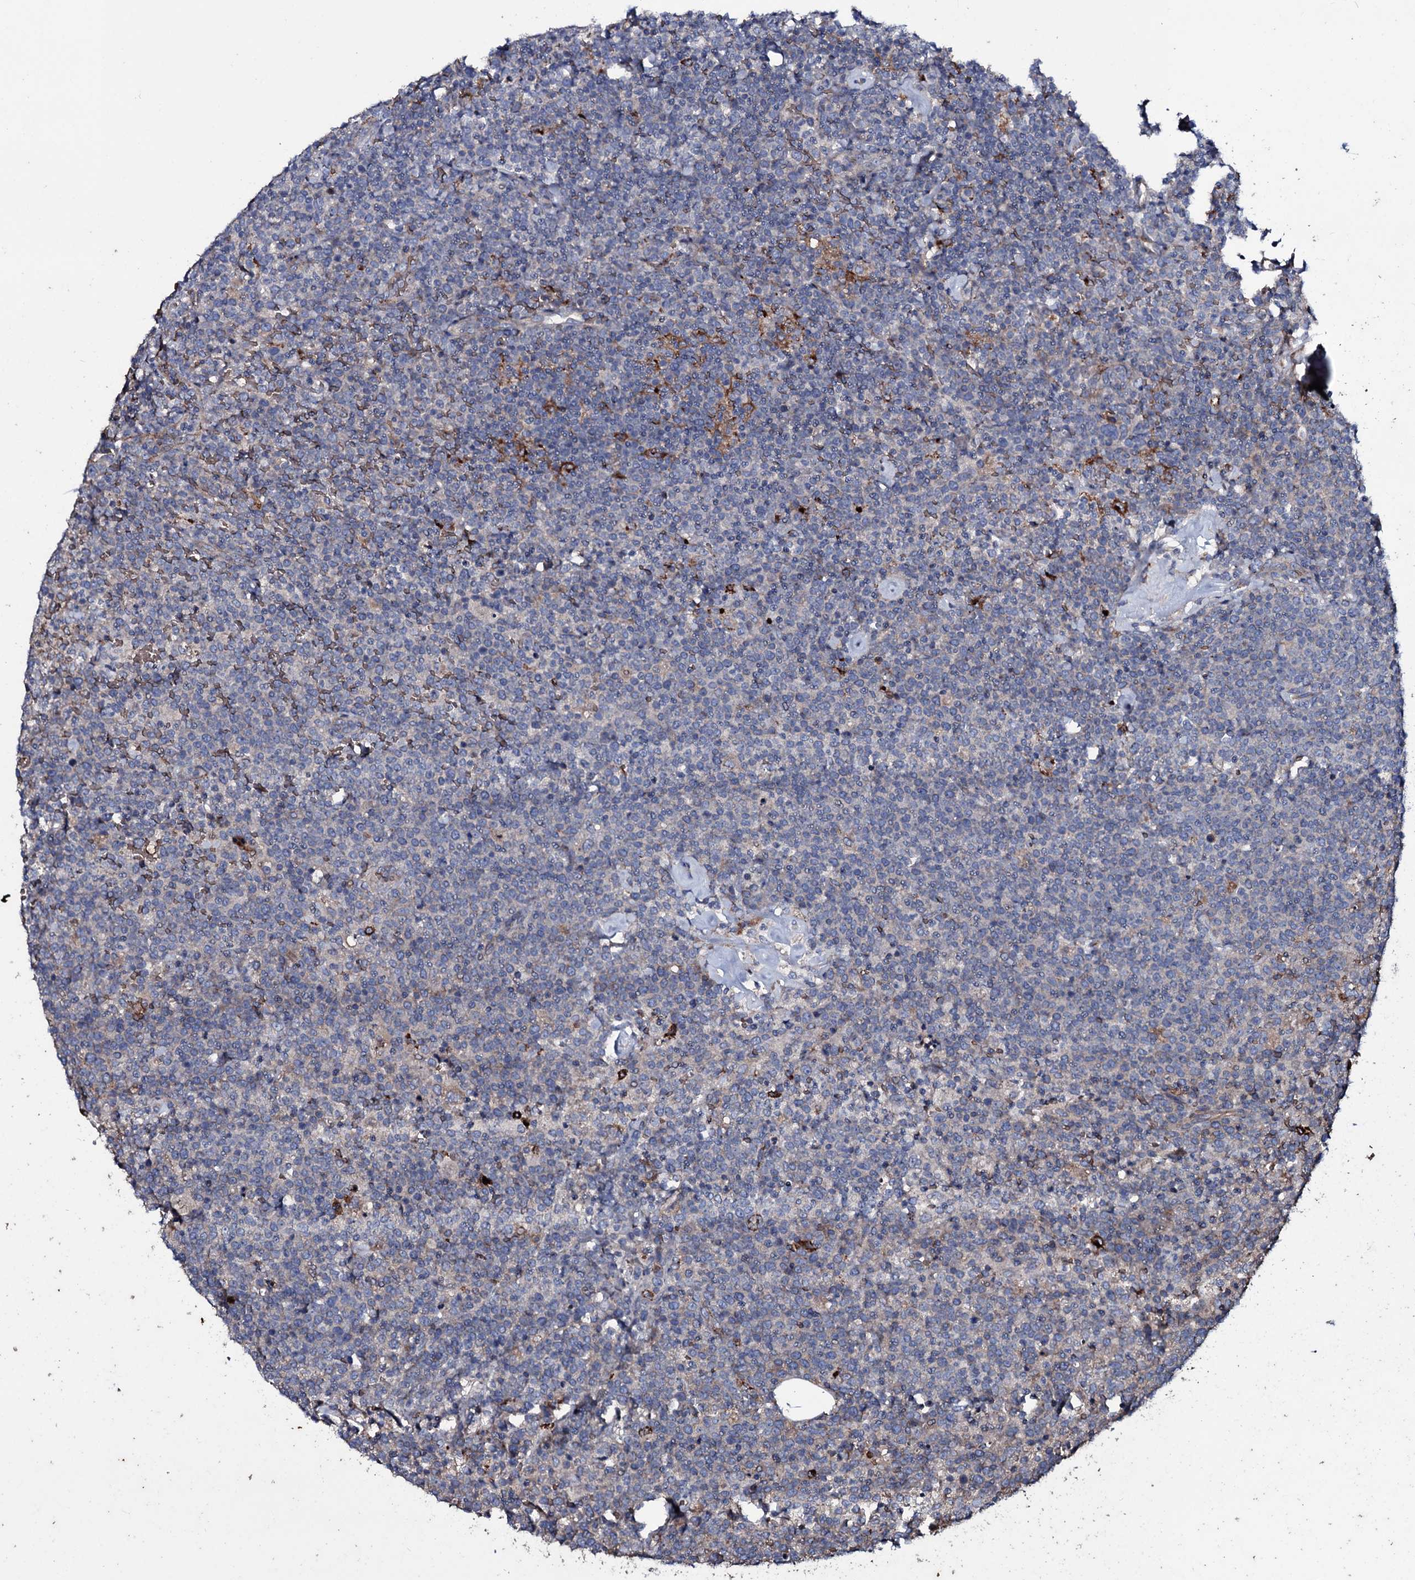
{"staining": {"intensity": "negative", "quantity": "none", "location": "none"}, "tissue": "lymphoma", "cell_type": "Tumor cells", "image_type": "cancer", "snomed": [{"axis": "morphology", "description": "Malignant lymphoma, non-Hodgkin's type, High grade"}, {"axis": "topography", "description": "Lymph node"}], "caption": "Micrograph shows no protein expression in tumor cells of lymphoma tissue.", "gene": "ZSWIM8", "patient": {"sex": "male", "age": 61}}